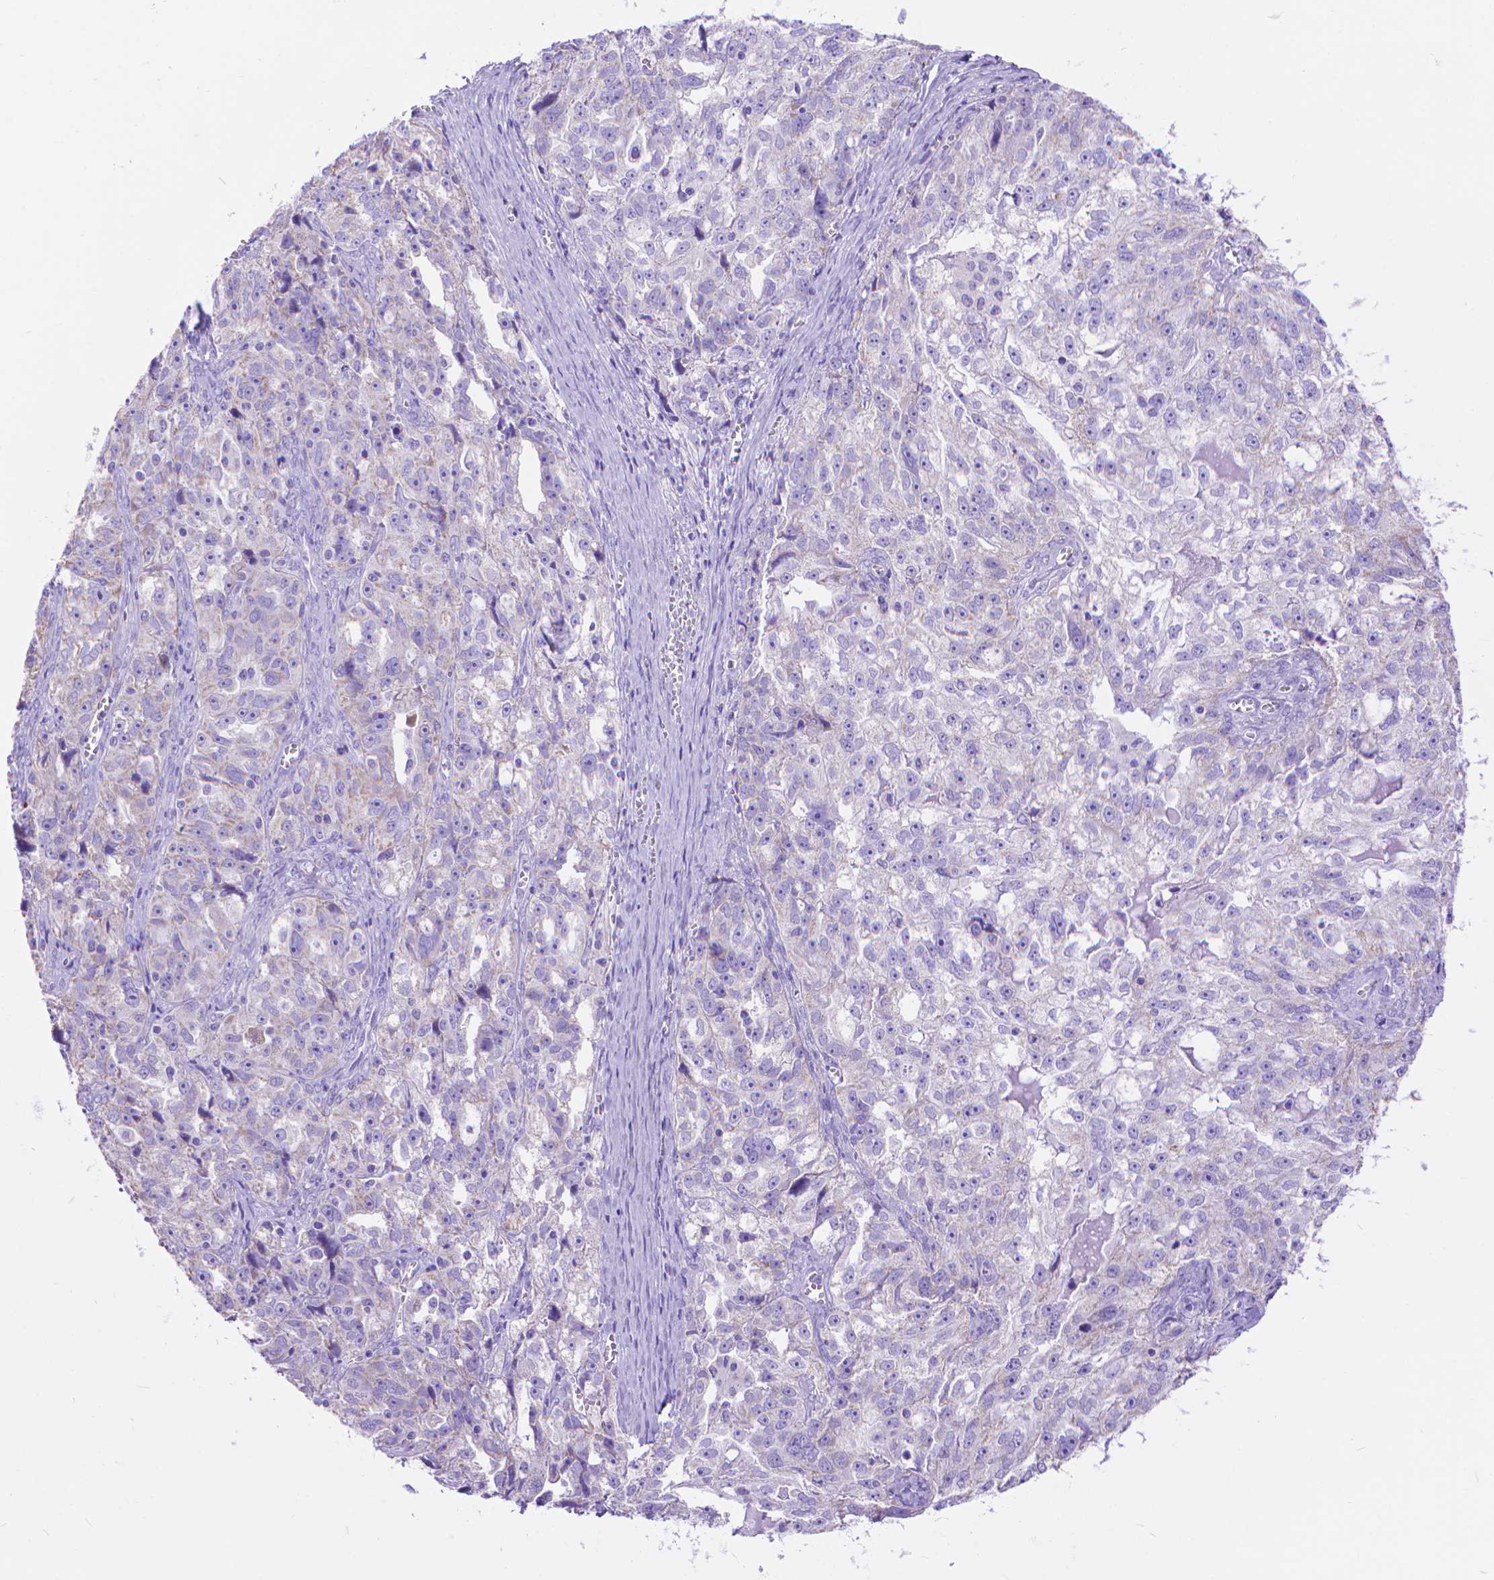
{"staining": {"intensity": "negative", "quantity": "none", "location": "none"}, "tissue": "ovarian cancer", "cell_type": "Tumor cells", "image_type": "cancer", "snomed": [{"axis": "morphology", "description": "Cystadenocarcinoma, serous, NOS"}, {"axis": "topography", "description": "Ovary"}], "caption": "Ovarian cancer was stained to show a protein in brown. There is no significant expression in tumor cells.", "gene": "DHRS2", "patient": {"sex": "female", "age": 51}}